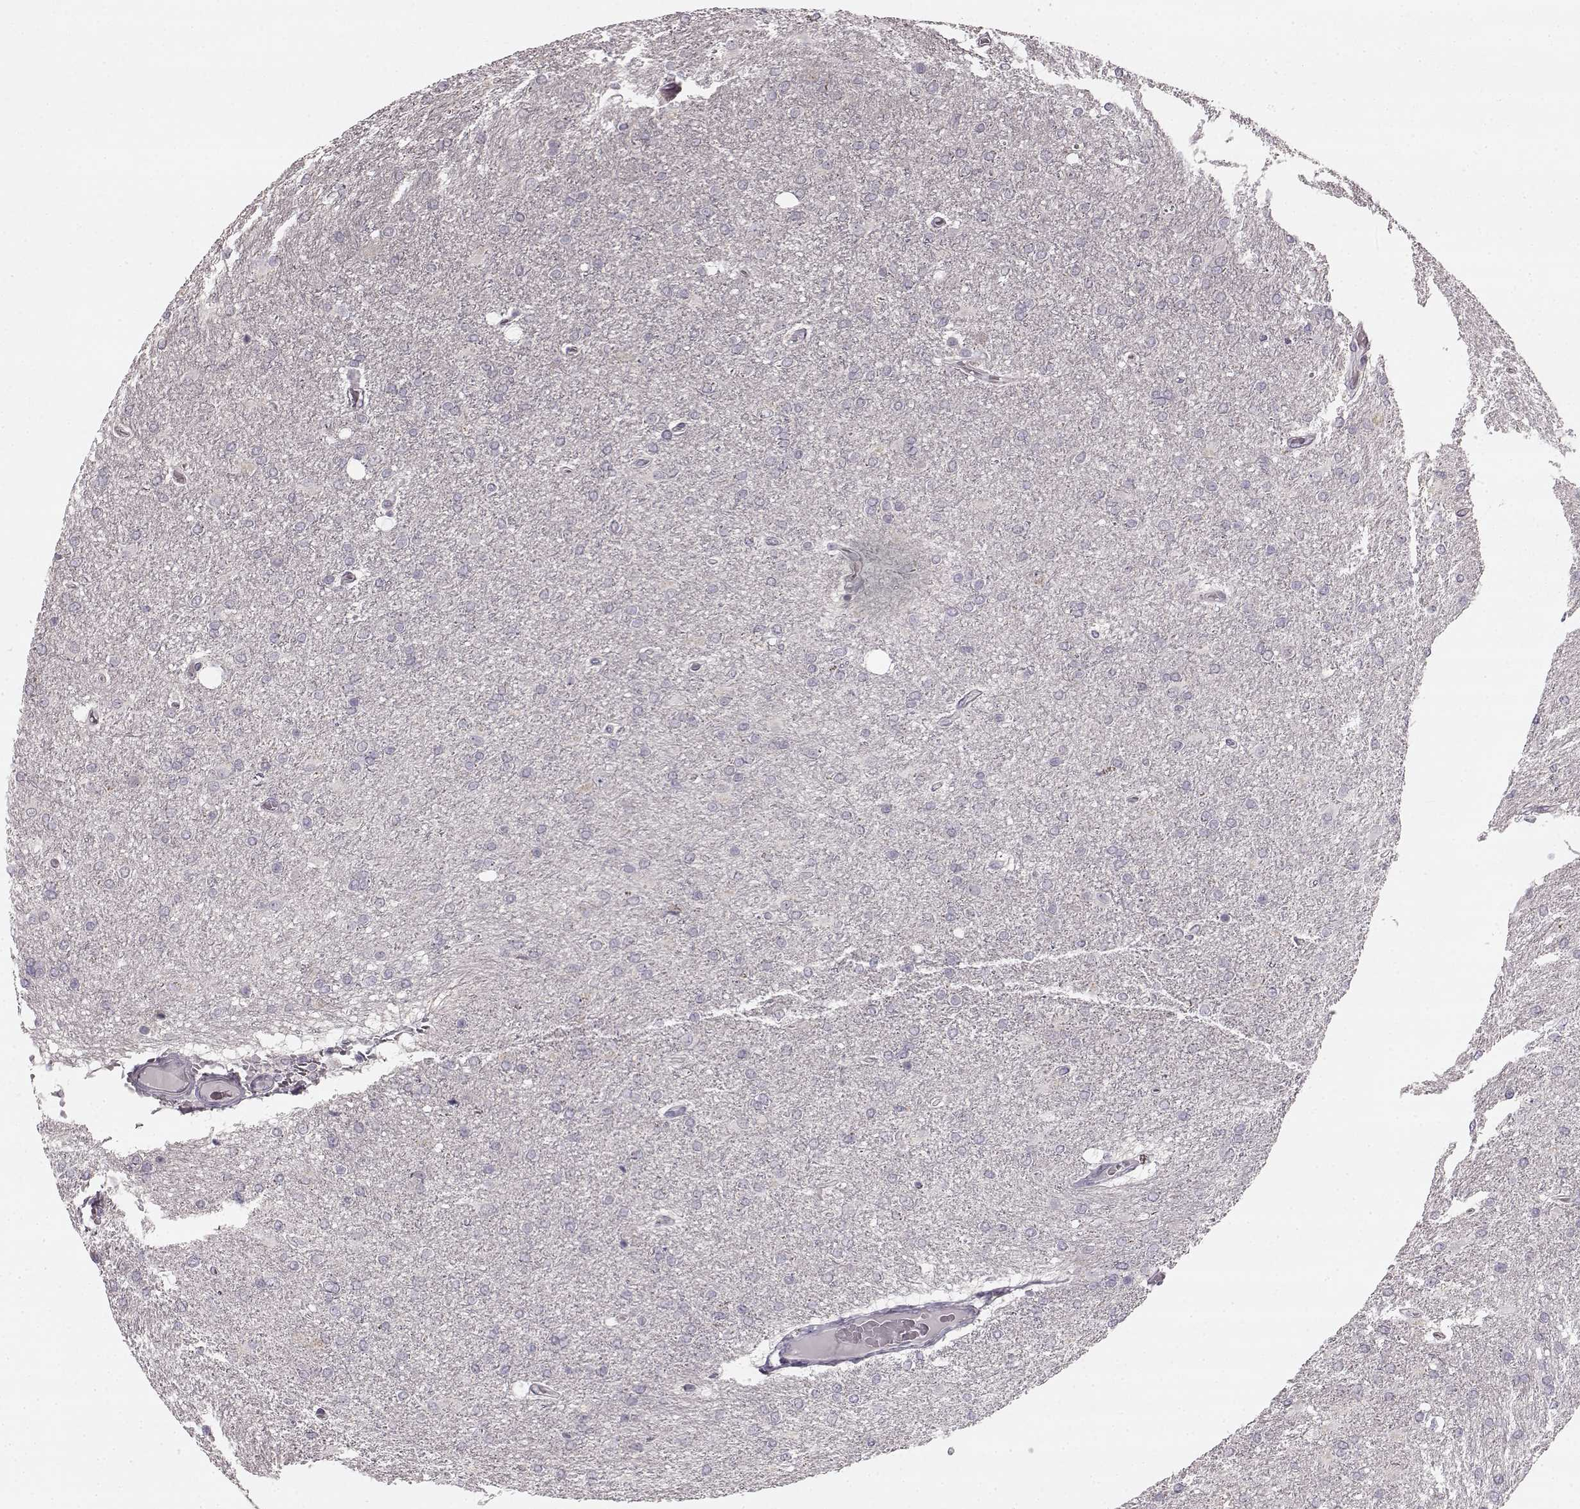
{"staining": {"intensity": "negative", "quantity": "none", "location": "none"}, "tissue": "glioma", "cell_type": "Tumor cells", "image_type": "cancer", "snomed": [{"axis": "morphology", "description": "Glioma, malignant, High grade"}, {"axis": "topography", "description": "Cerebral cortex"}], "caption": "The photomicrograph demonstrates no staining of tumor cells in malignant high-grade glioma. (DAB (3,3'-diaminobenzidine) IHC with hematoxylin counter stain).", "gene": "HMMR", "patient": {"sex": "male", "age": 70}}